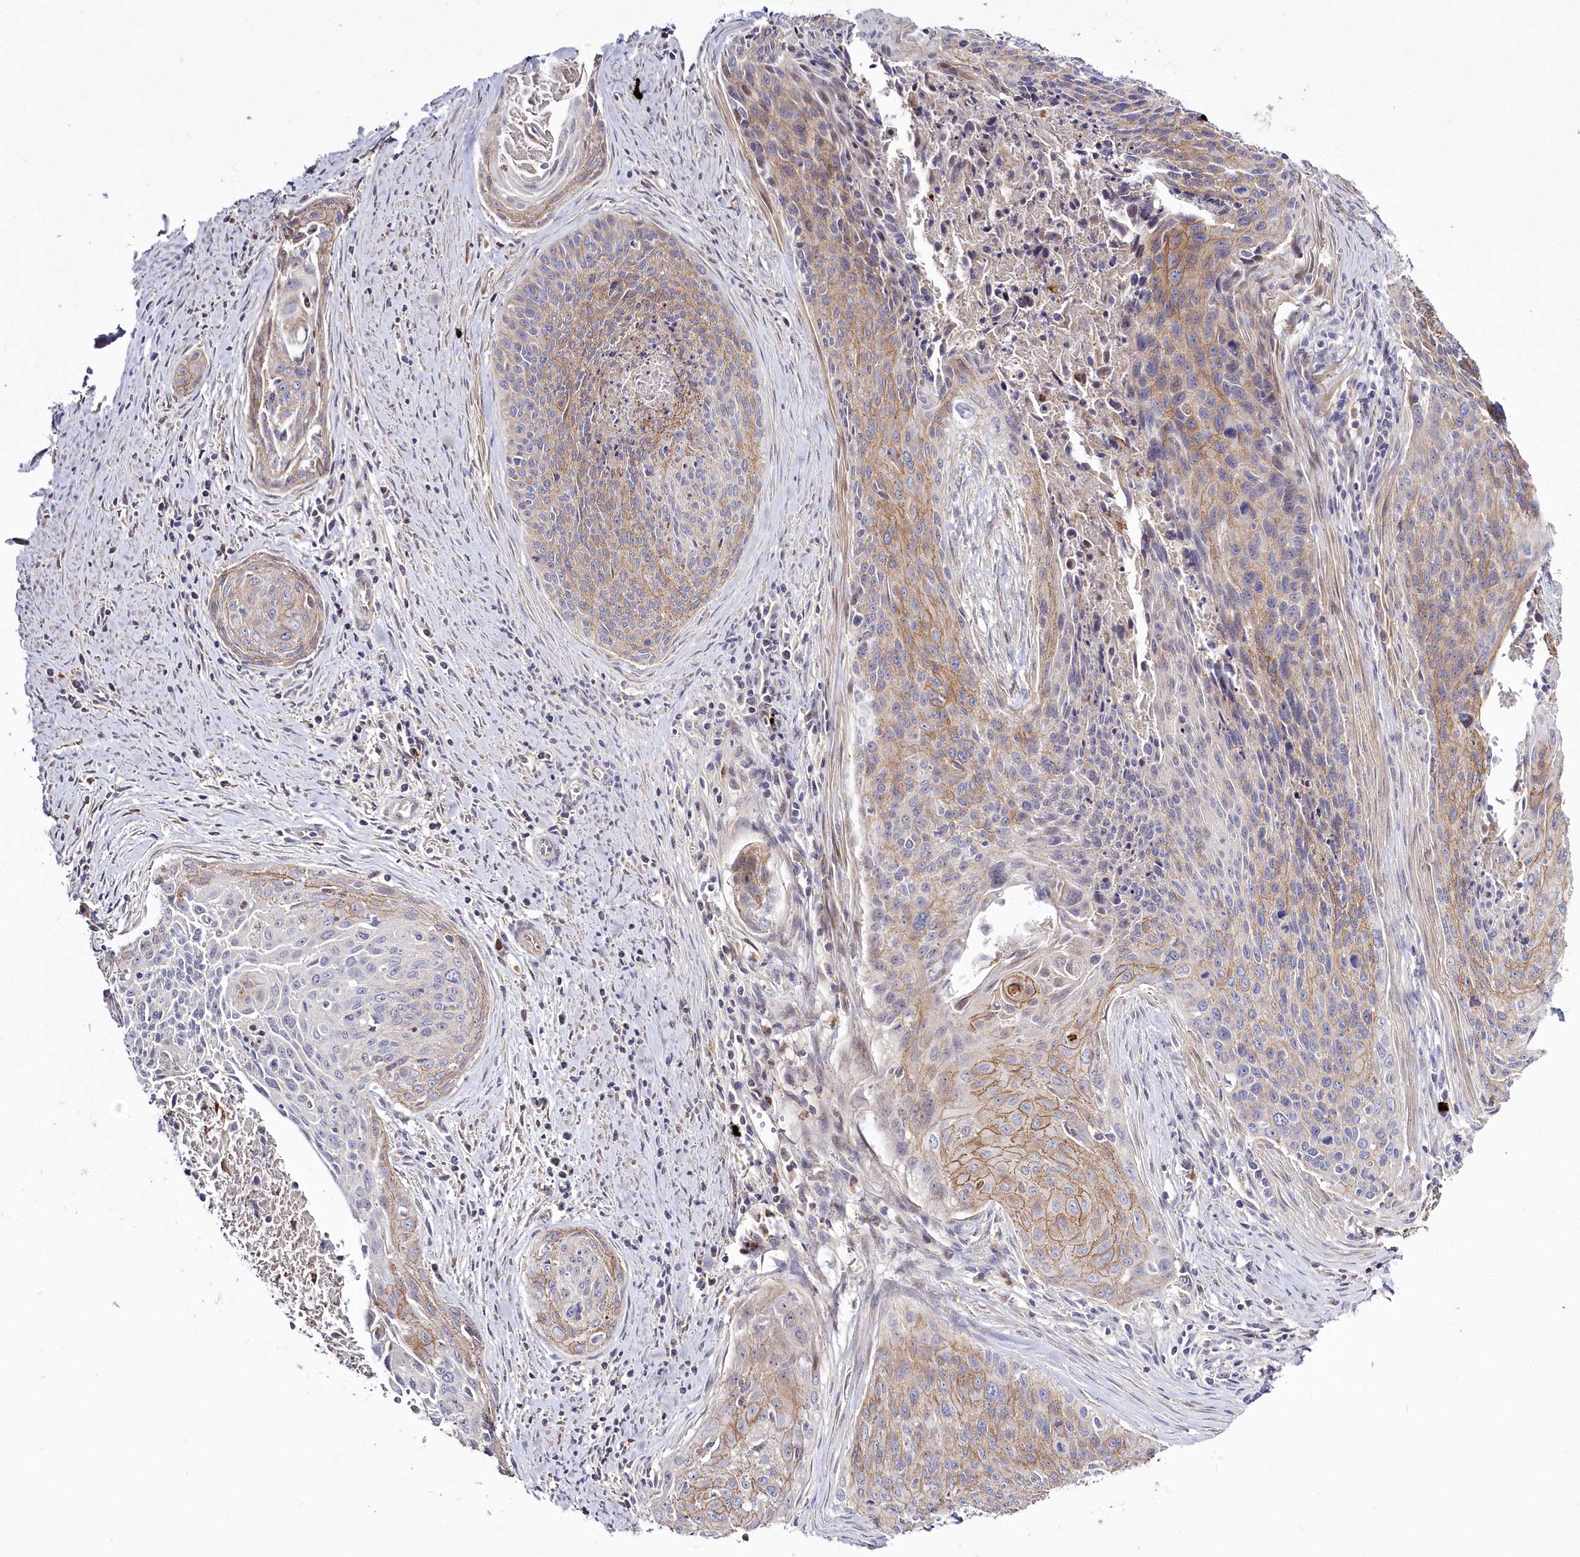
{"staining": {"intensity": "moderate", "quantity": "25%-75%", "location": "cytoplasmic/membranous"}, "tissue": "cervical cancer", "cell_type": "Tumor cells", "image_type": "cancer", "snomed": [{"axis": "morphology", "description": "Squamous cell carcinoma, NOS"}, {"axis": "topography", "description": "Cervix"}], "caption": "High-power microscopy captured an IHC micrograph of cervical squamous cell carcinoma, revealing moderate cytoplasmic/membranous staining in about 25%-75% of tumor cells. (IHC, brightfield microscopy, high magnification).", "gene": "WBP1L", "patient": {"sex": "female", "age": 55}}